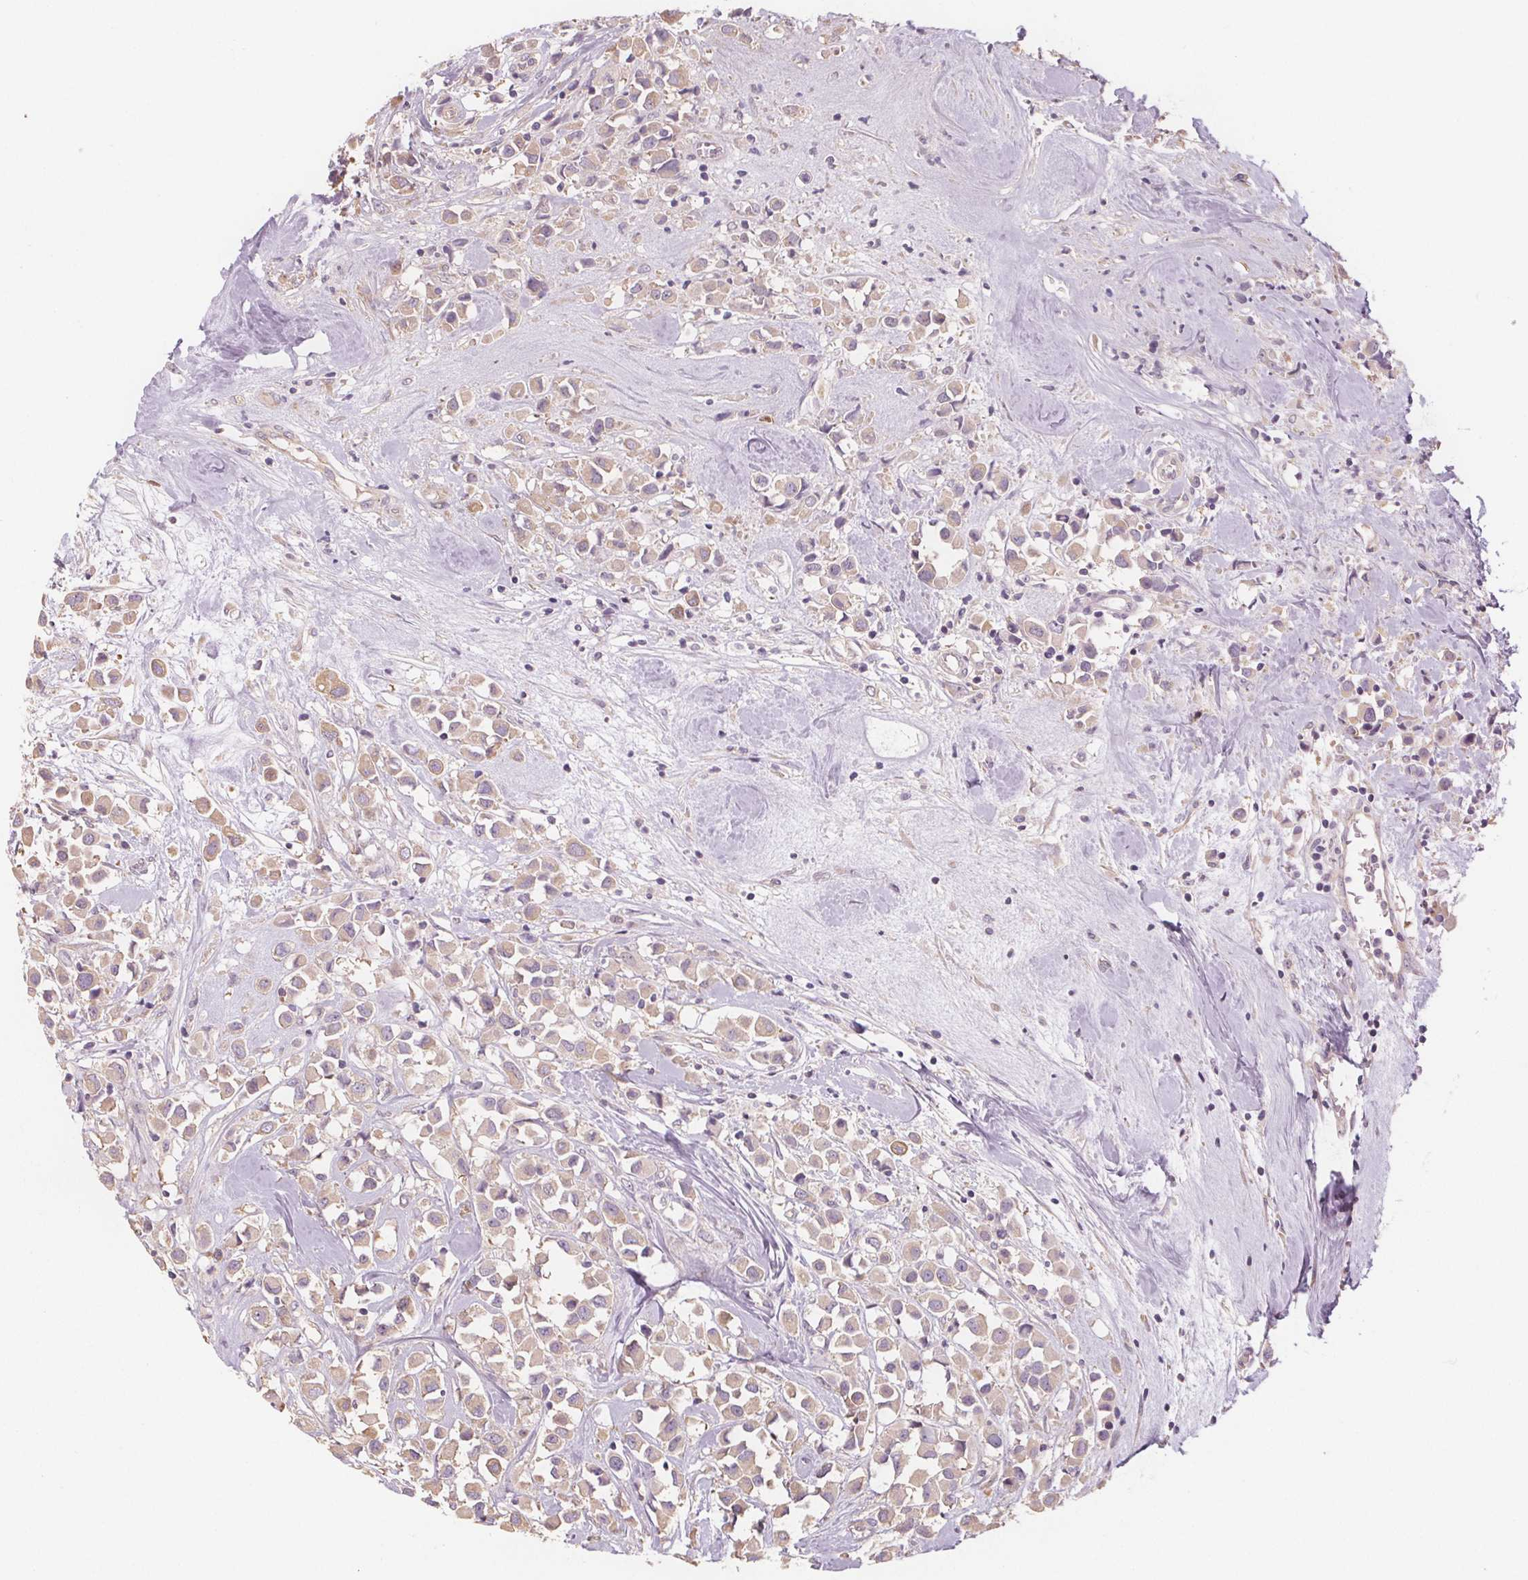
{"staining": {"intensity": "weak", "quantity": "25%-75%", "location": "cytoplasmic/membranous"}, "tissue": "breast cancer", "cell_type": "Tumor cells", "image_type": "cancer", "snomed": [{"axis": "morphology", "description": "Duct carcinoma"}, {"axis": "topography", "description": "Breast"}], "caption": "Weak cytoplasmic/membranous positivity is seen in about 25%-75% of tumor cells in breast cancer.", "gene": "TMEM80", "patient": {"sex": "female", "age": 61}}